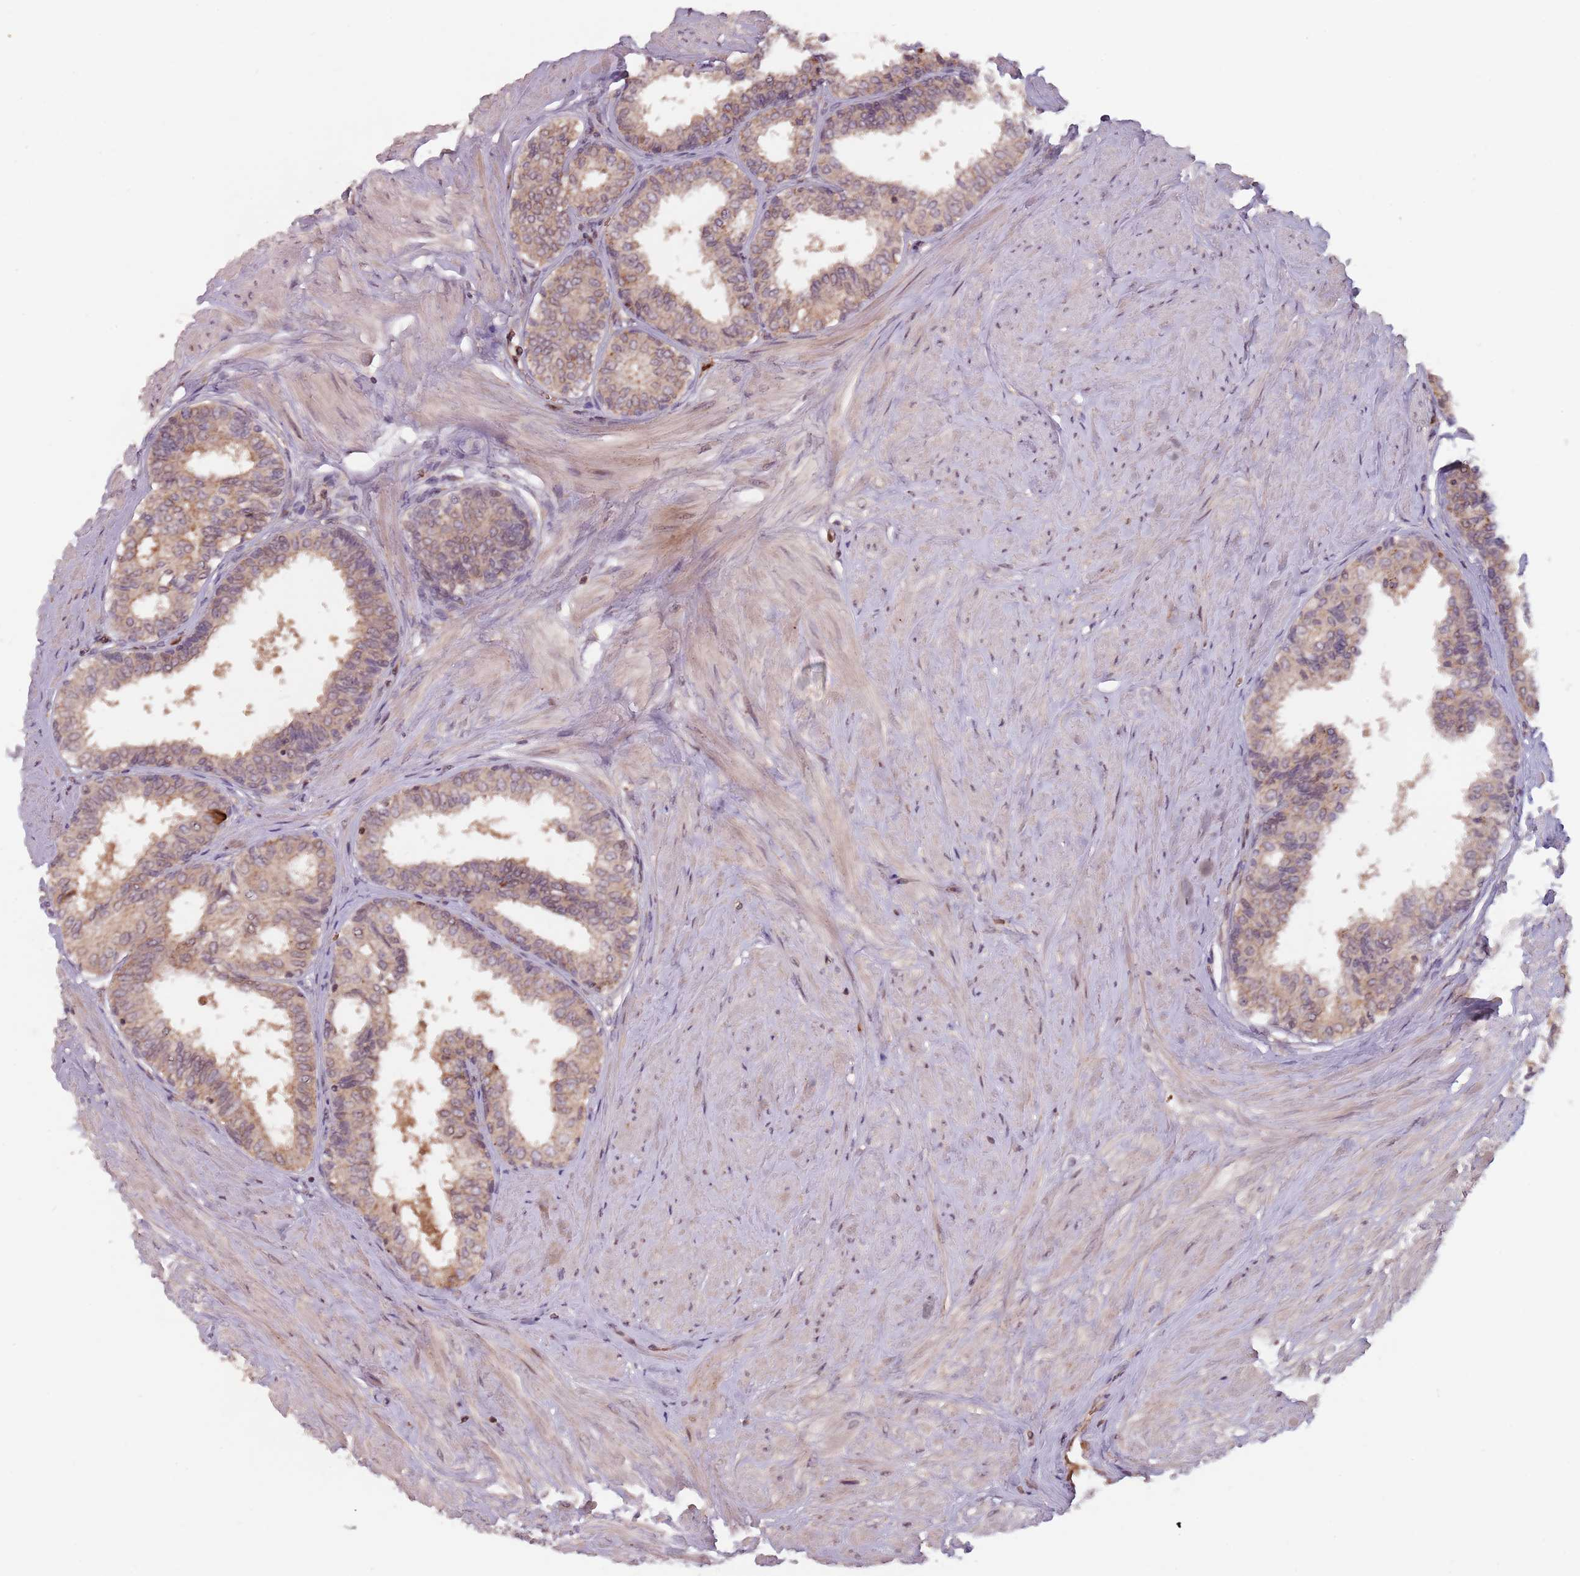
{"staining": {"intensity": "moderate", "quantity": ">75%", "location": "cytoplasmic/membranous"}, "tissue": "prostate", "cell_type": "Glandular cells", "image_type": "normal", "snomed": [{"axis": "morphology", "description": "Normal tissue, NOS"}, {"axis": "topography", "description": "Prostate"}], "caption": "An immunohistochemistry image of unremarkable tissue is shown. Protein staining in brown highlights moderate cytoplasmic/membranous positivity in prostate within glandular cells.", "gene": "GPR180", "patient": {"sex": "male", "age": 48}}